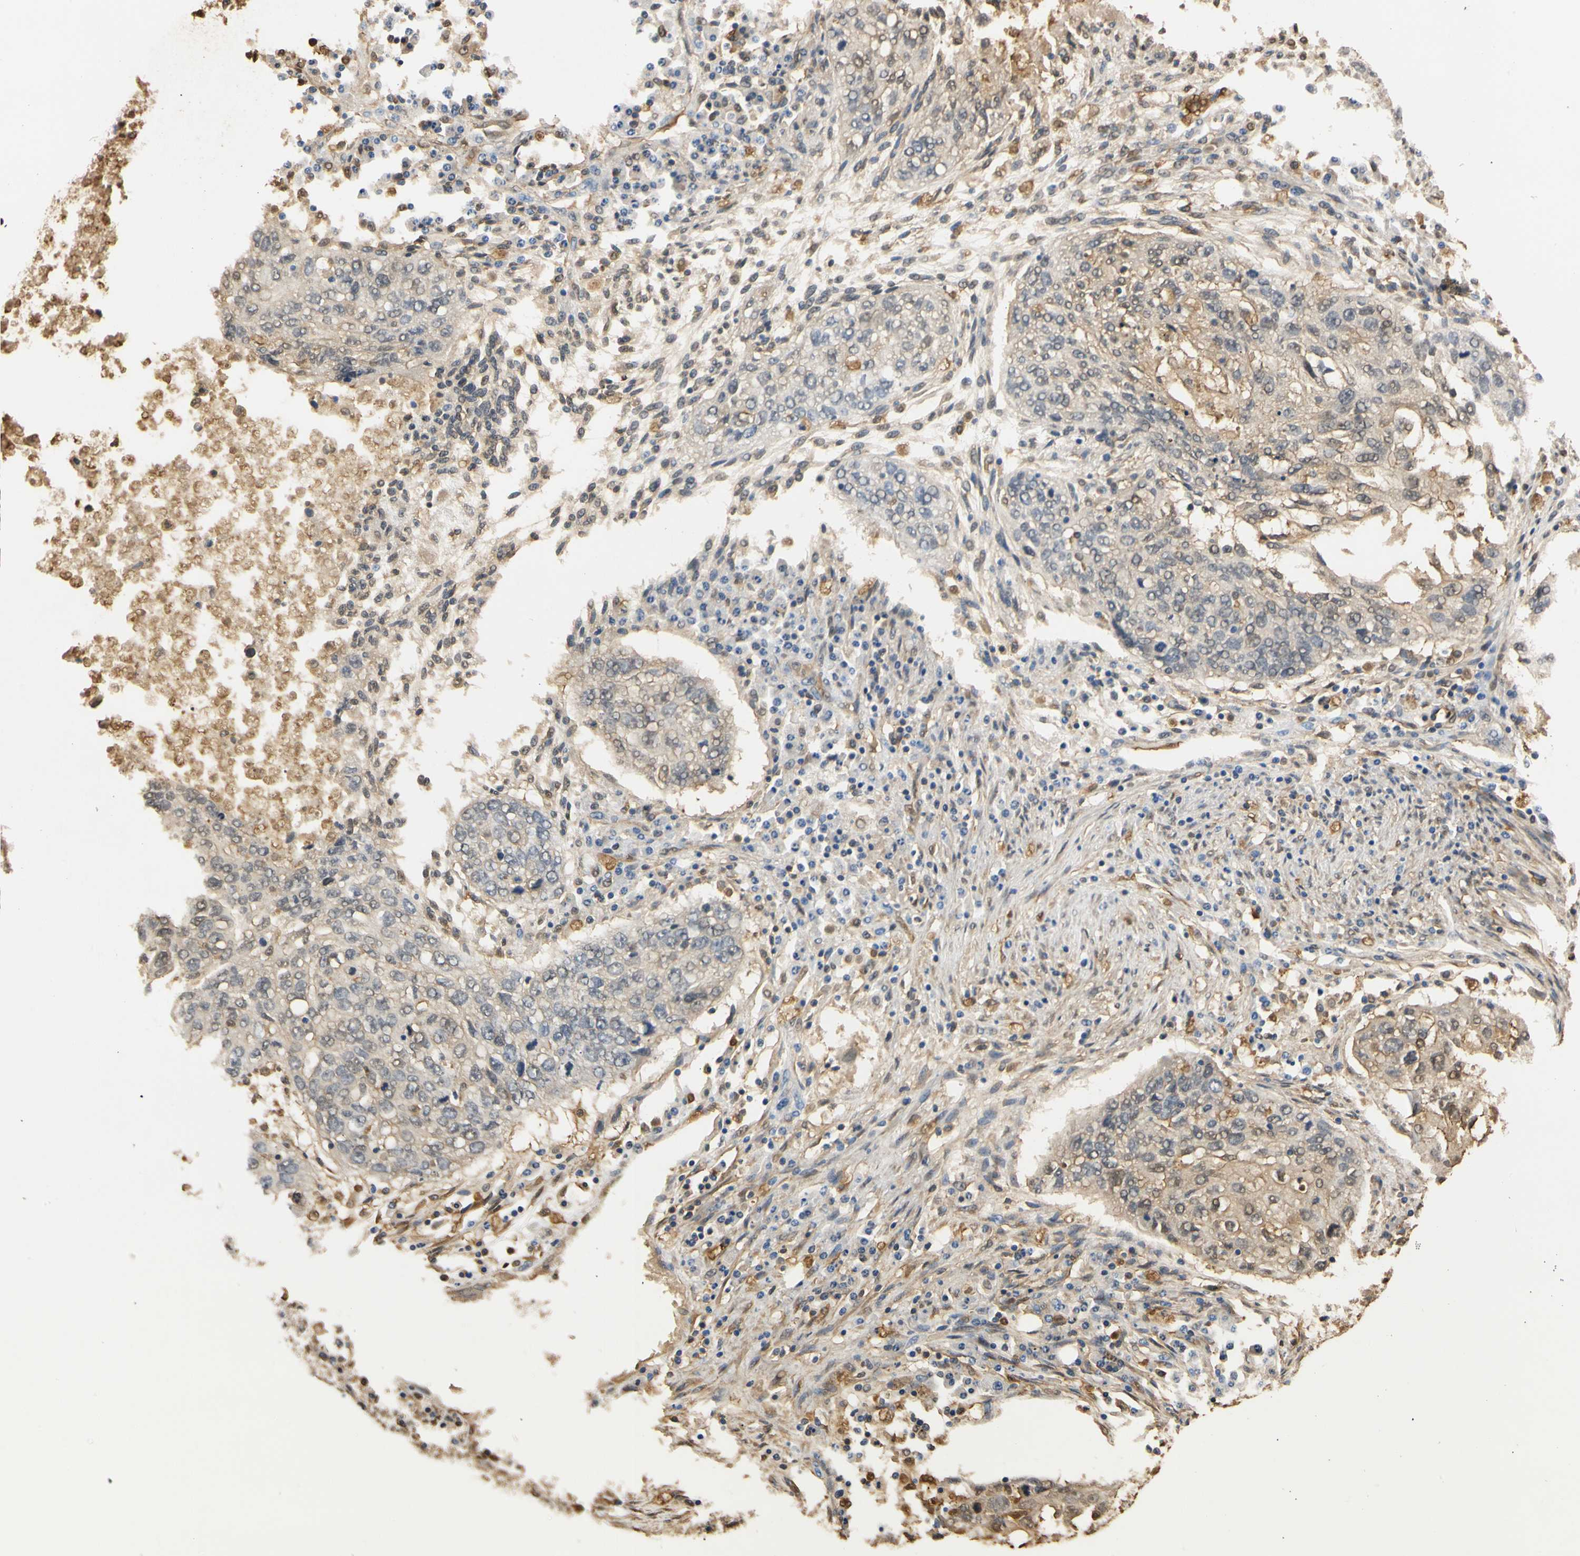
{"staining": {"intensity": "weak", "quantity": "25%-75%", "location": "cytoplasmic/membranous"}, "tissue": "lung cancer", "cell_type": "Tumor cells", "image_type": "cancer", "snomed": [{"axis": "morphology", "description": "Squamous cell carcinoma, NOS"}, {"axis": "topography", "description": "Lung"}], "caption": "Squamous cell carcinoma (lung) stained with immunohistochemistry displays weak cytoplasmic/membranous expression in about 25%-75% of tumor cells.", "gene": "S100A6", "patient": {"sex": "female", "age": 63}}